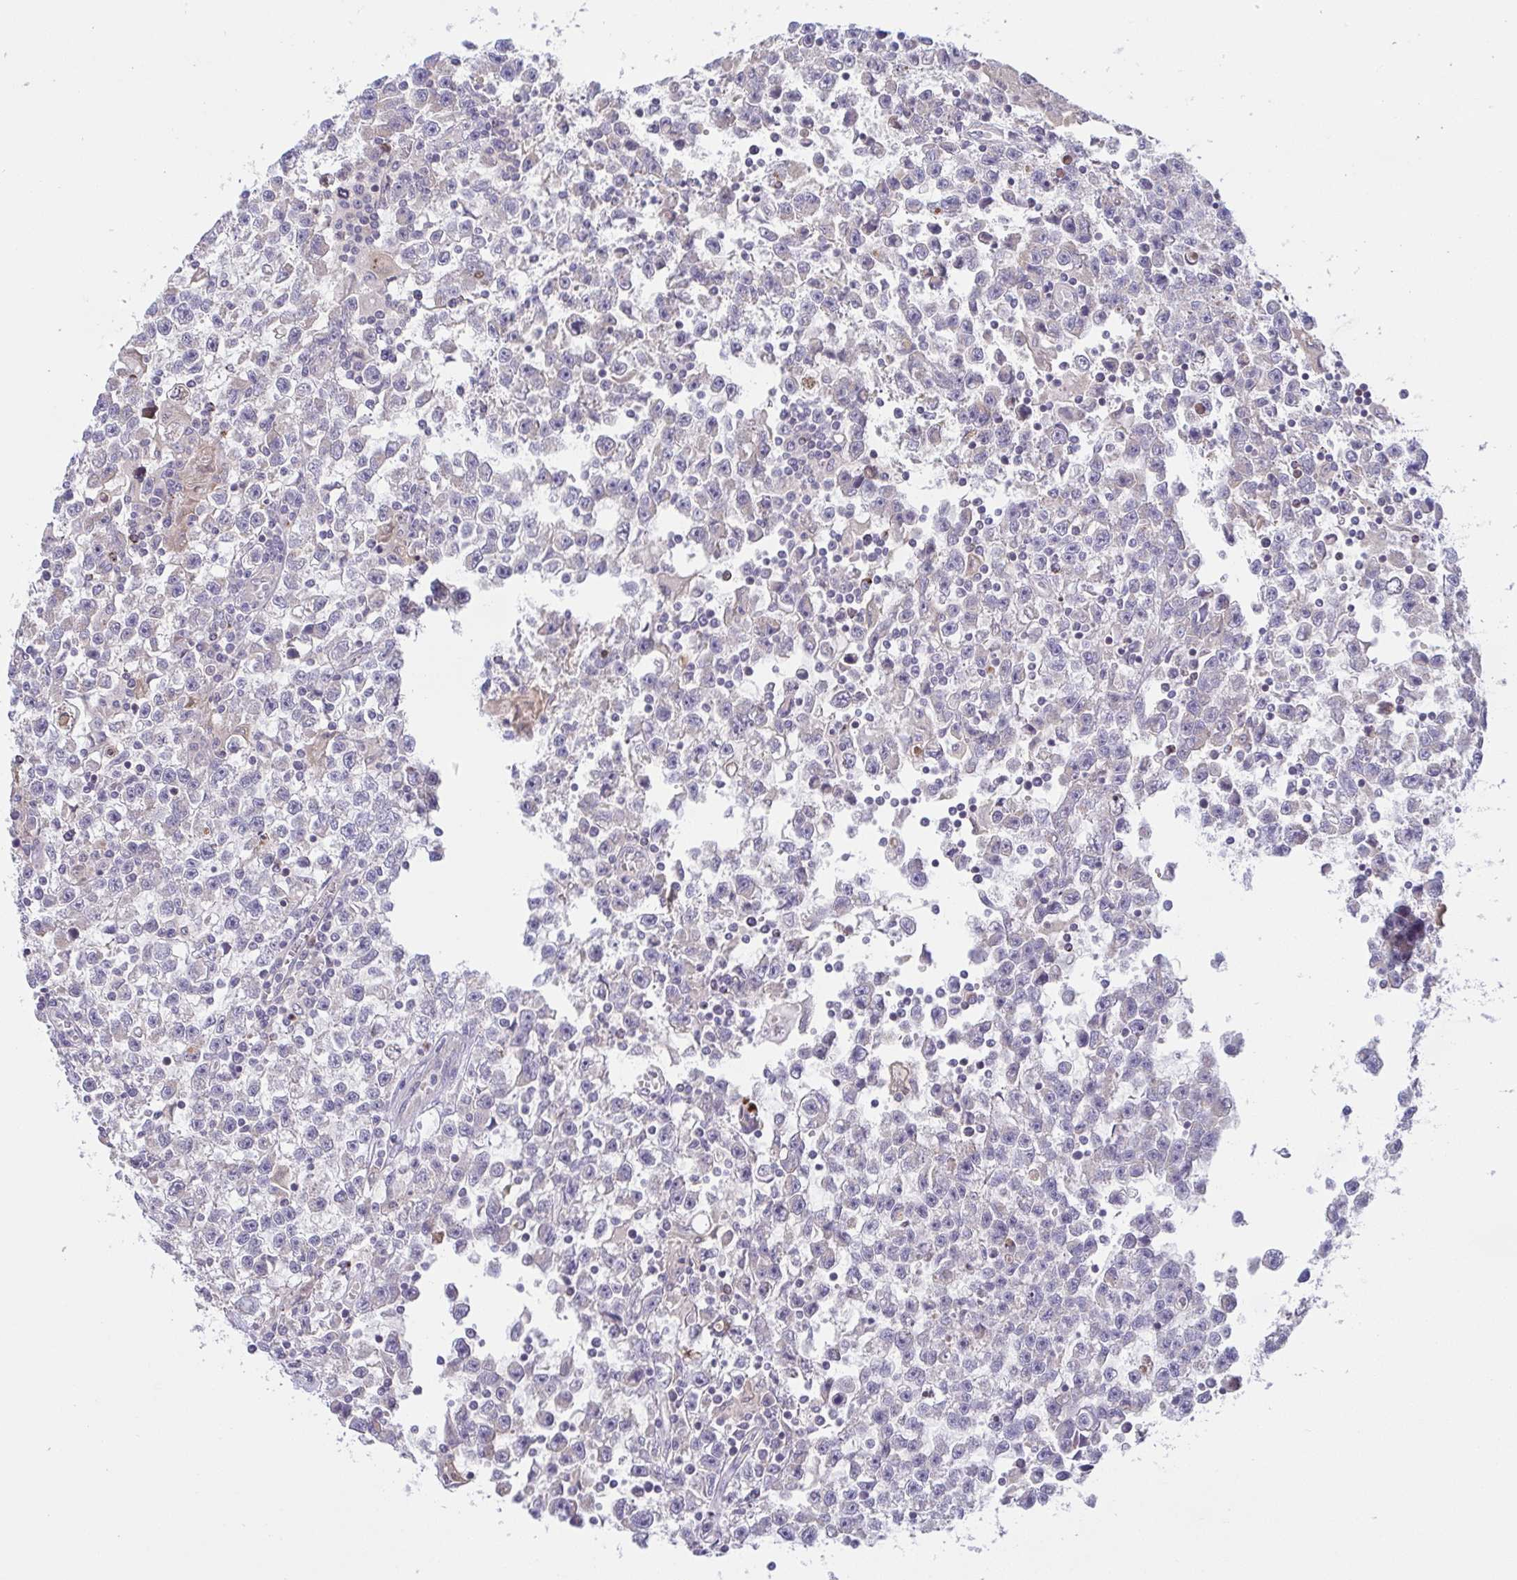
{"staining": {"intensity": "negative", "quantity": "none", "location": "none"}, "tissue": "testis cancer", "cell_type": "Tumor cells", "image_type": "cancer", "snomed": [{"axis": "morphology", "description": "Seminoma, NOS"}, {"axis": "topography", "description": "Testis"}], "caption": "Immunohistochemical staining of testis cancer (seminoma) exhibits no significant positivity in tumor cells.", "gene": "OSBPL7", "patient": {"sex": "male", "age": 31}}